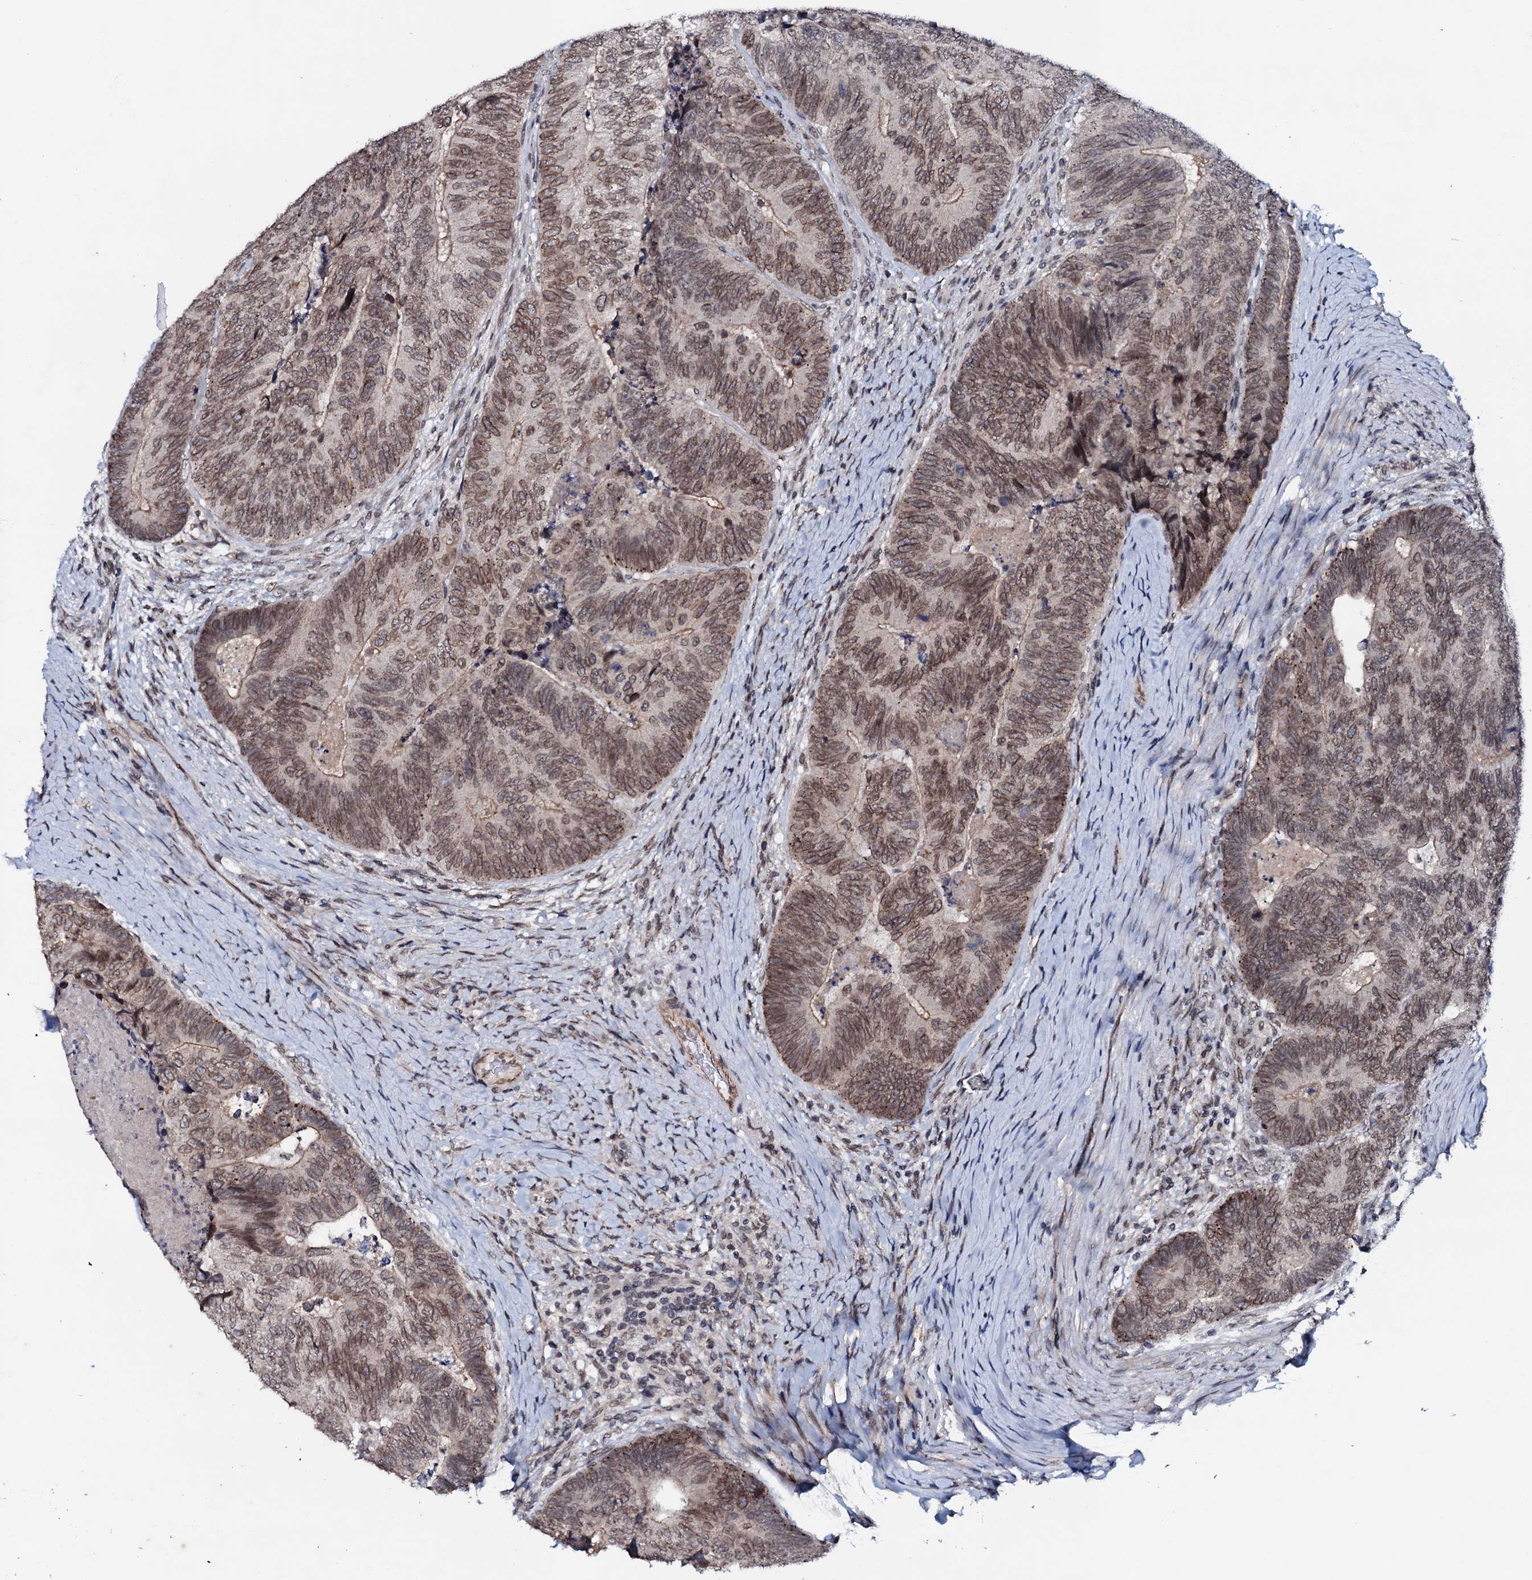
{"staining": {"intensity": "weak", "quantity": "25%-75%", "location": "cytoplasmic/membranous,nuclear"}, "tissue": "colorectal cancer", "cell_type": "Tumor cells", "image_type": "cancer", "snomed": [{"axis": "morphology", "description": "Adenocarcinoma, NOS"}, {"axis": "topography", "description": "Colon"}], "caption": "The micrograph demonstrates staining of colorectal cancer, revealing weak cytoplasmic/membranous and nuclear protein expression (brown color) within tumor cells.", "gene": "SNTA1", "patient": {"sex": "female", "age": 67}}